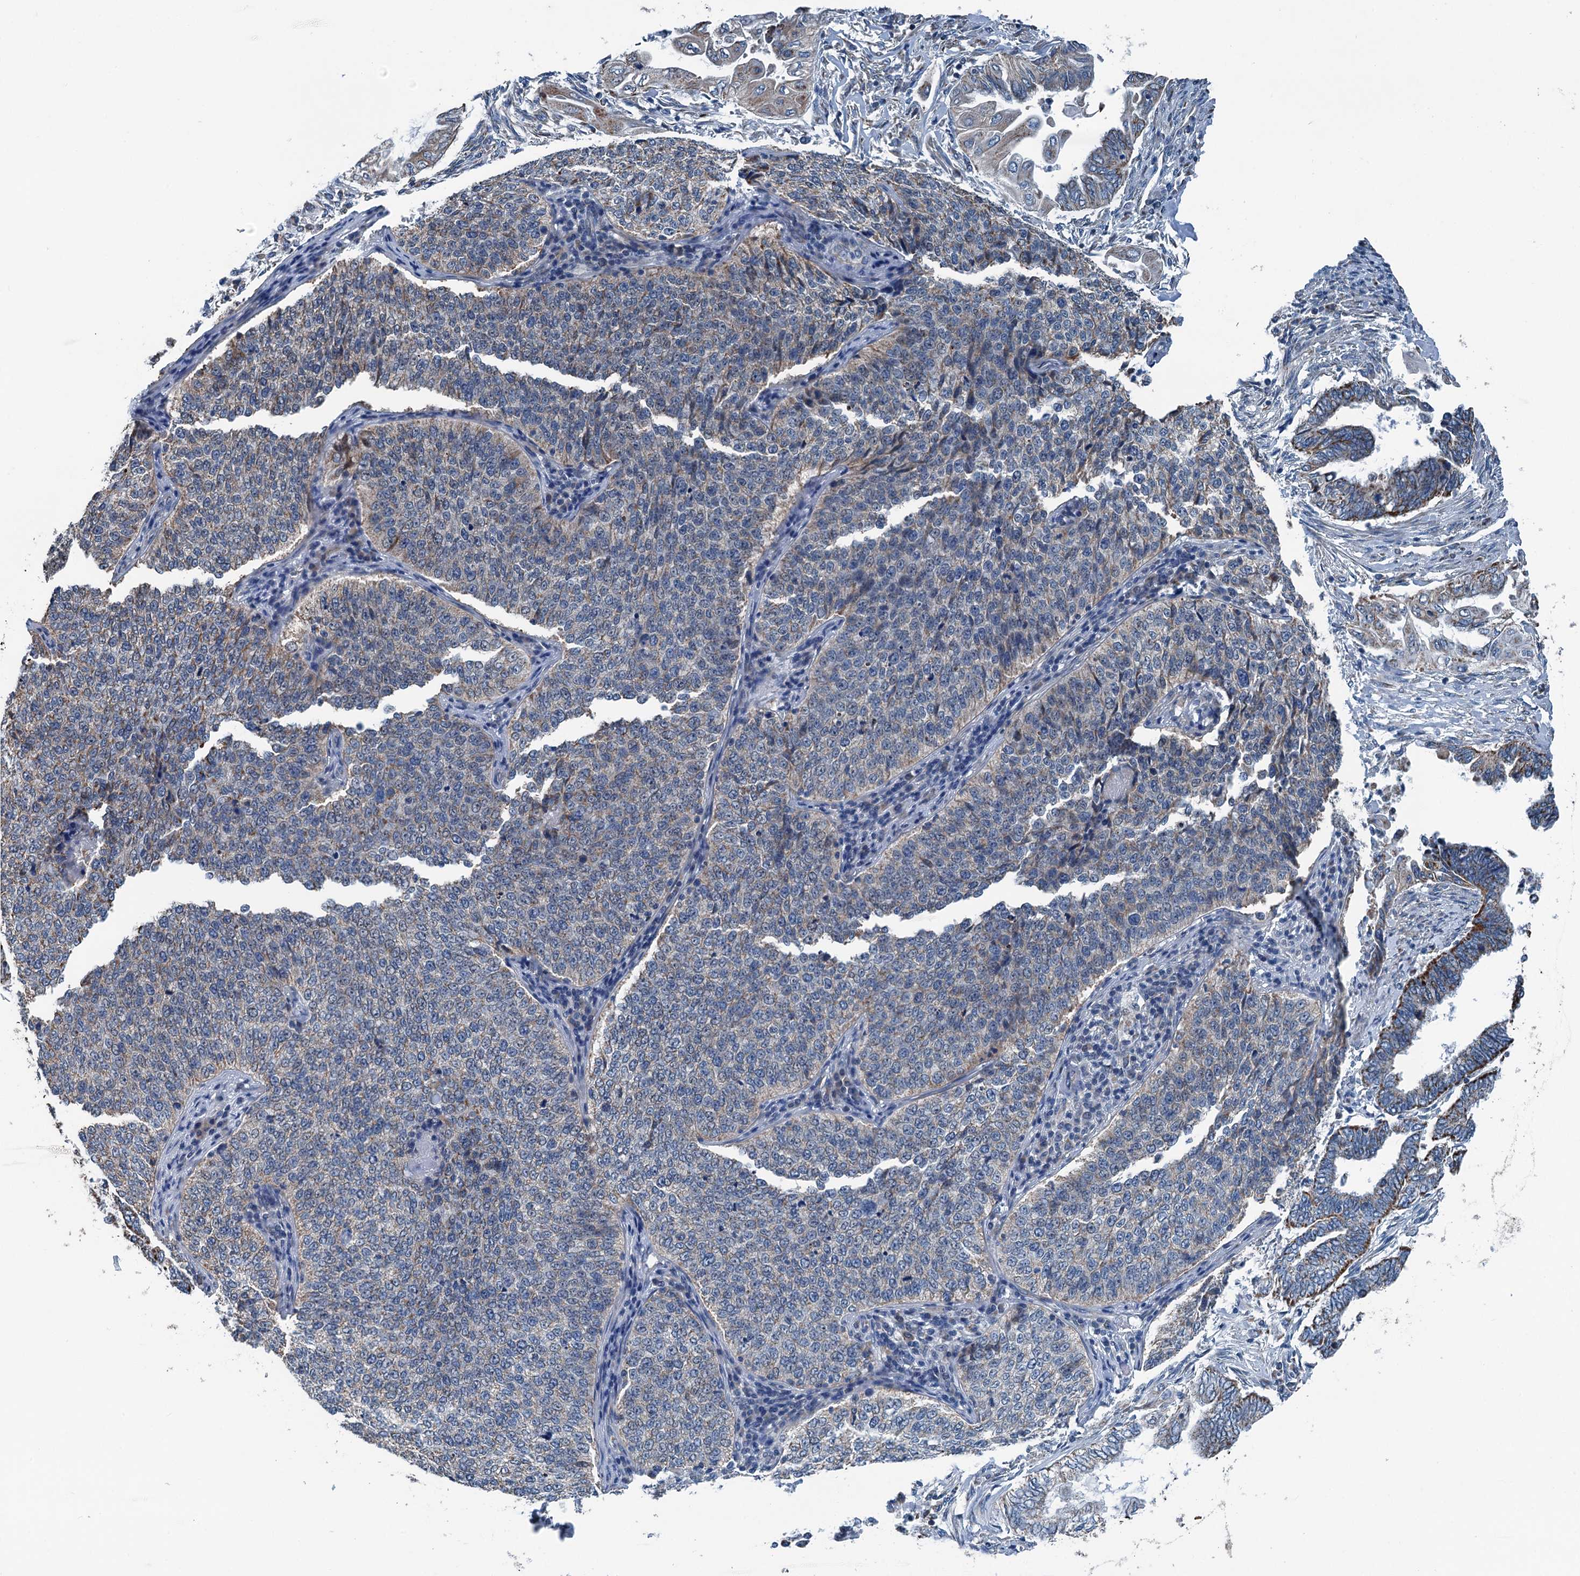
{"staining": {"intensity": "moderate", "quantity": "<25%", "location": "cytoplasmic/membranous"}, "tissue": "cervical cancer", "cell_type": "Tumor cells", "image_type": "cancer", "snomed": [{"axis": "morphology", "description": "Squamous cell carcinoma, NOS"}, {"axis": "topography", "description": "Cervix"}], "caption": "Brown immunohistochemical staining in cervical cancer reveals moderate cytoplasmic/membranous positivity in approximately <25% of tumor cells. Nuclei are stained in blue.", "gene": "TRPT1", "patient": {"sex": "female", "age": 35}}